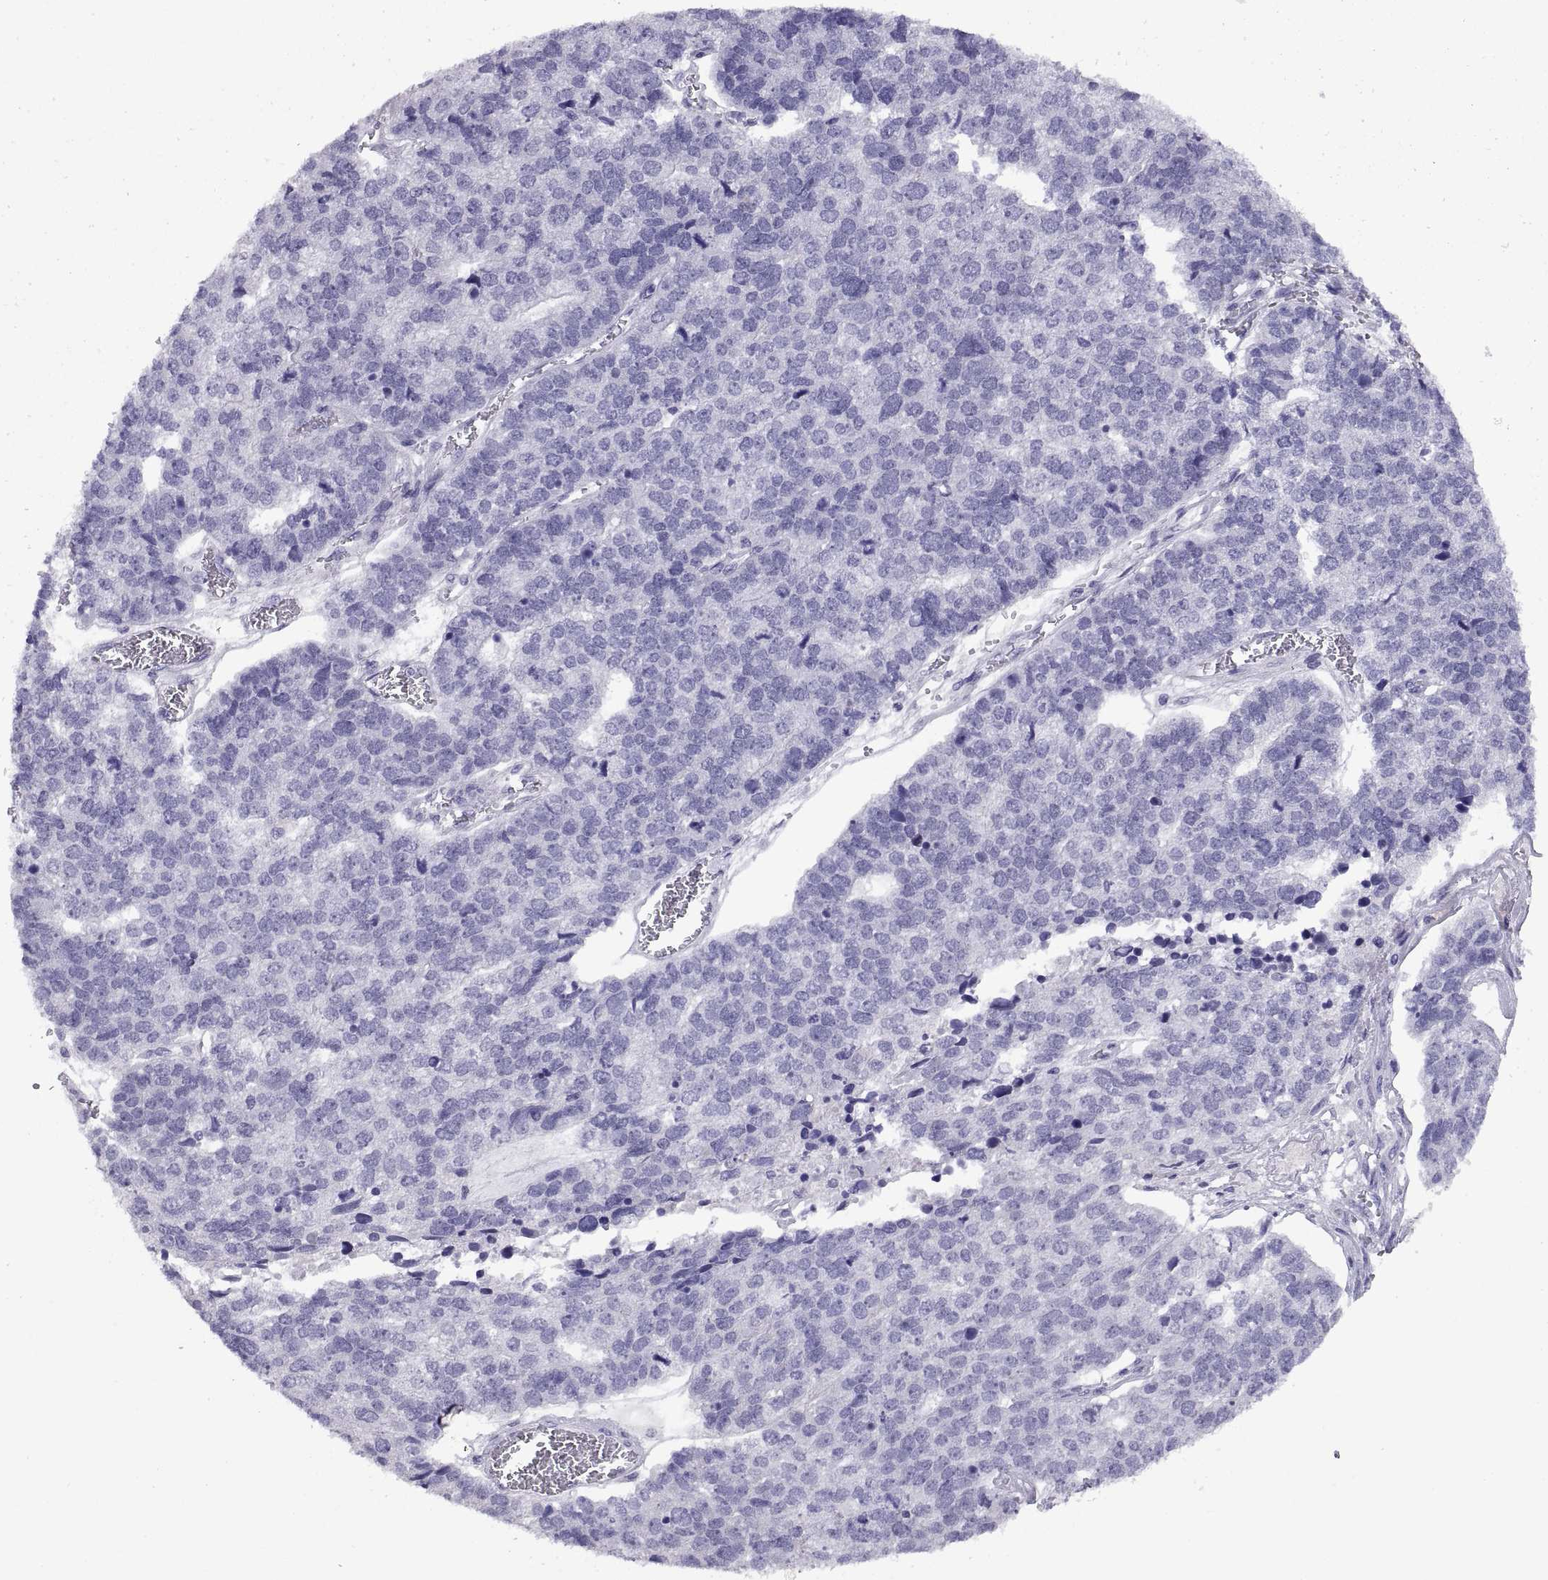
{"staining": {"intensity": "negative", "quantity": "none", "location": "none"}, "tissue": "stomach cancer", "cell_type": "Tumor cells", "image_type": "cancer", "snomed": [{"axis": "morphology", "description": "Adenocarcinoma, NOS"}, {"axis": "topography", "description": "Stomach"}], "caption": "There is no significant staining in tumor cells of adenocarcinoma (stomach).", "gene": "RGS20", "patient": {"sex": "male", "age": 69}}